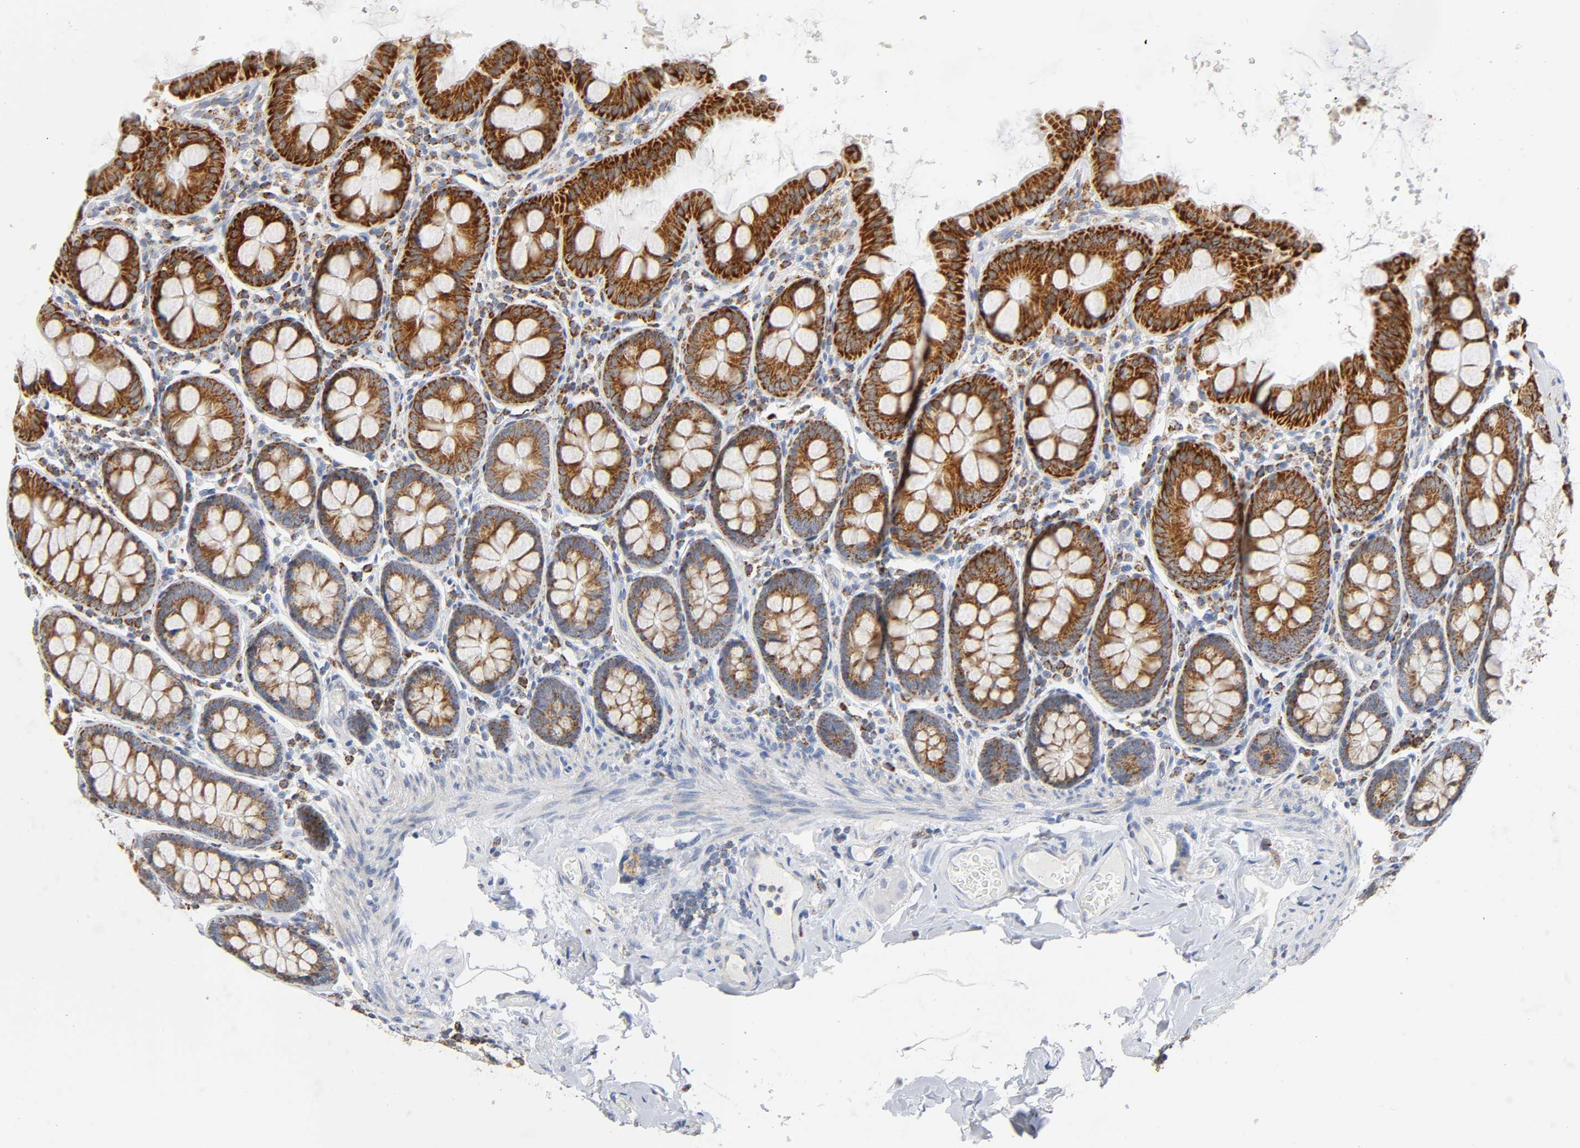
{"staining": {"intensity": "negative", "quantity": "none", "location": "none"}, "tissue": "colon", "cell_type": "Endothelial cells", "image_type": "normal", "snomed": [{"axis": "morphology", "description": "Normal tissue, NOS"}, {"axis": "topography", "description": "Colon"}], "caption": "Immunohistochemical staining of unremarkable colon shows no significant positivity in endothelial cells. Nuclei are stained in blue.", "gene": "BAK1", "patient": {"sex": "female", "age": 61}}